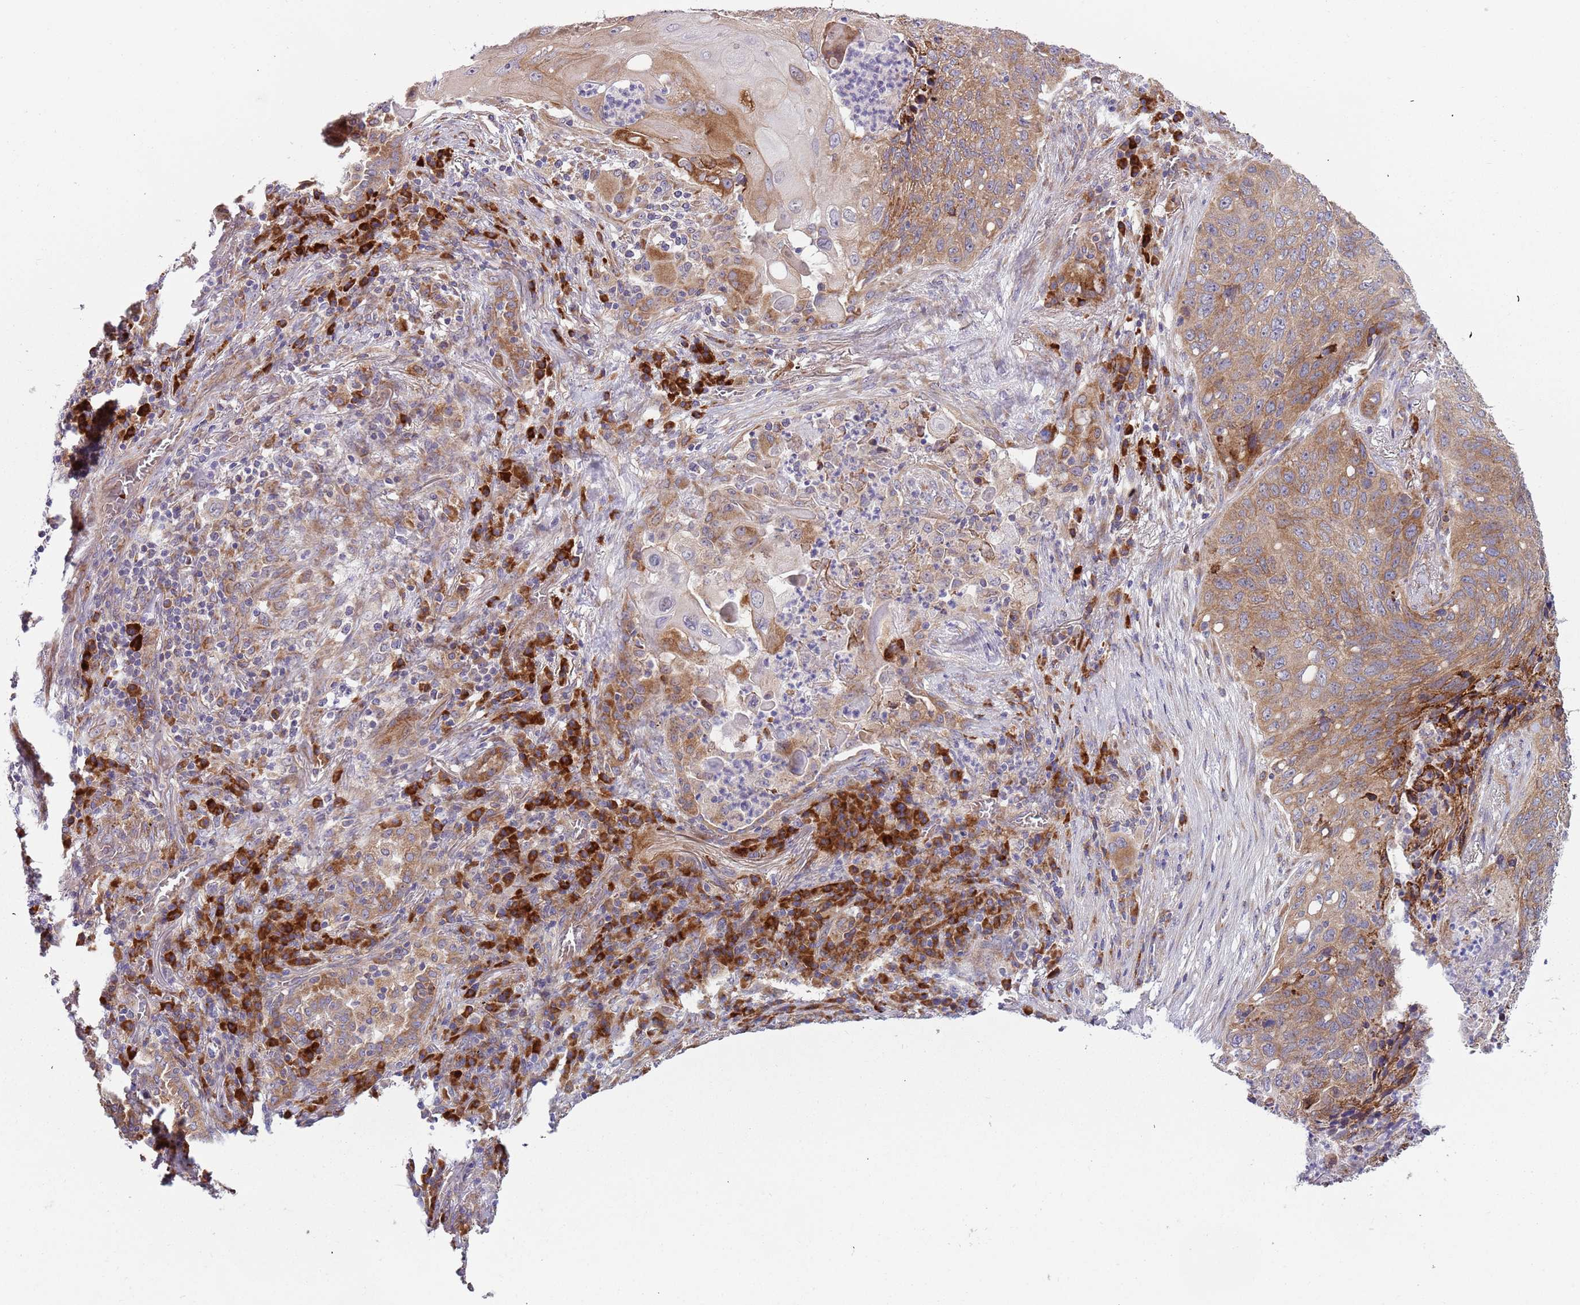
{"staining": {"intensity": "moderate", "quantity": ">75%", "location": "cytoplasmic/membranous"}, "tissue": "lung cancer", "cell_type": "Tumor cells", "image_type": "cancer", "snomed": [{"axis": "morphology", "description": "Squamous cell carcinoma, NOS"}, {"axis": "topography", "description": "Lung"}], "caption": "Immunohistochemistry (IHC) micrograph of lung squamous cell carcinoma stained for a protein (brown), which exhibits medium levels of moderate cytoplasmic/membranous expression in about >75% of tumor cells.", "gene": "VWCE", "patient": {"sex": "female", "age": 63}}